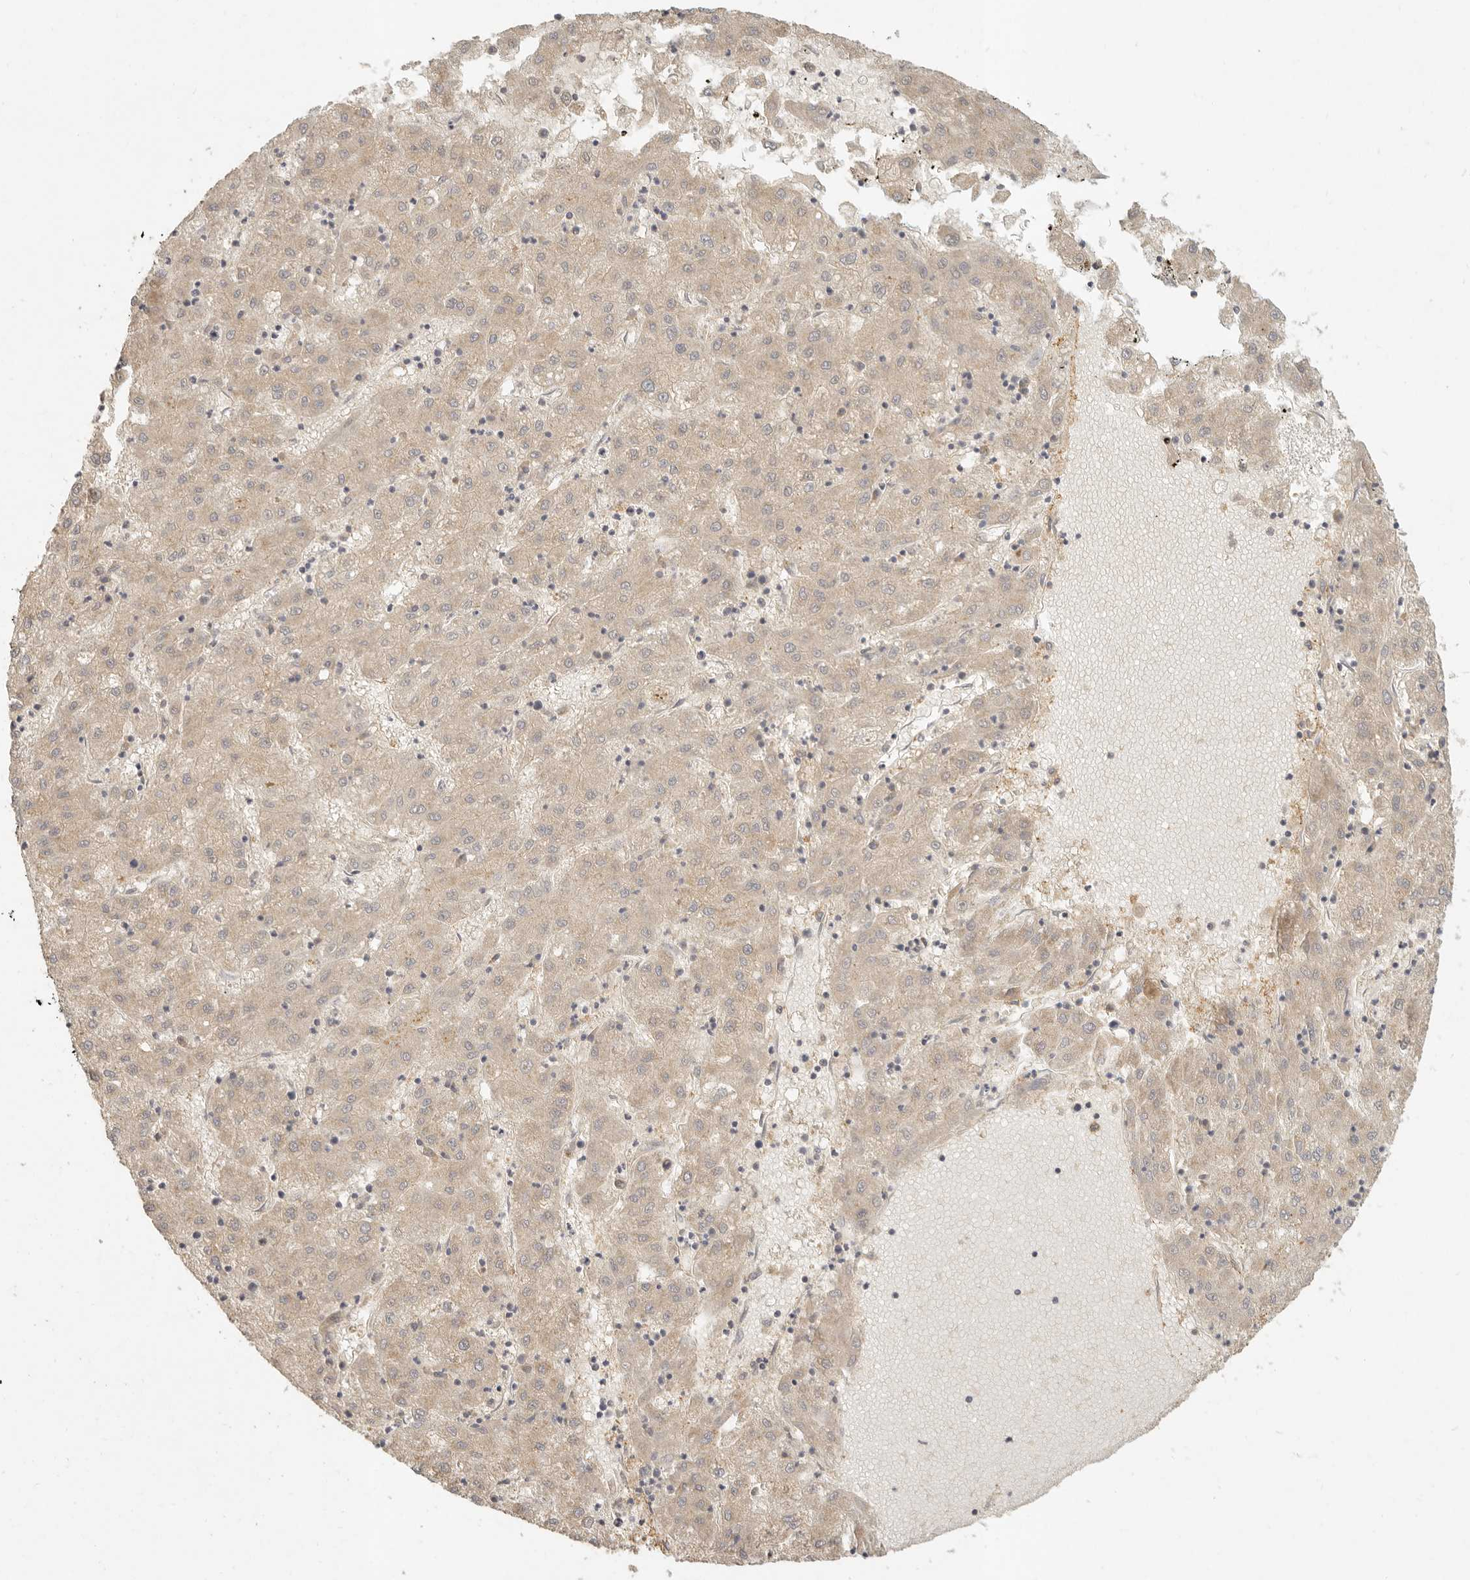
{"staining": {"intensity": "weak", "quantity": ">75%", "location": "cytoplasmic/membranous"}, "tissue": "liver cancer", "cell_type": "Tumor cells", "image_type": "cancer", "snomed": [{"axis": "morphology", "description": "Carcinoma, Hepatocellular, NOS"}, {"axis": "topography", "description": "Liver"}], "caption": "Liver hepatocellular carcinoma stained with DAB IHC displays low levels of weak cytoplasmic/membranous staining in about >75% of tumor cells.", "gene": "VIPR1", "patient": {"sex": "male", "age": 72}}